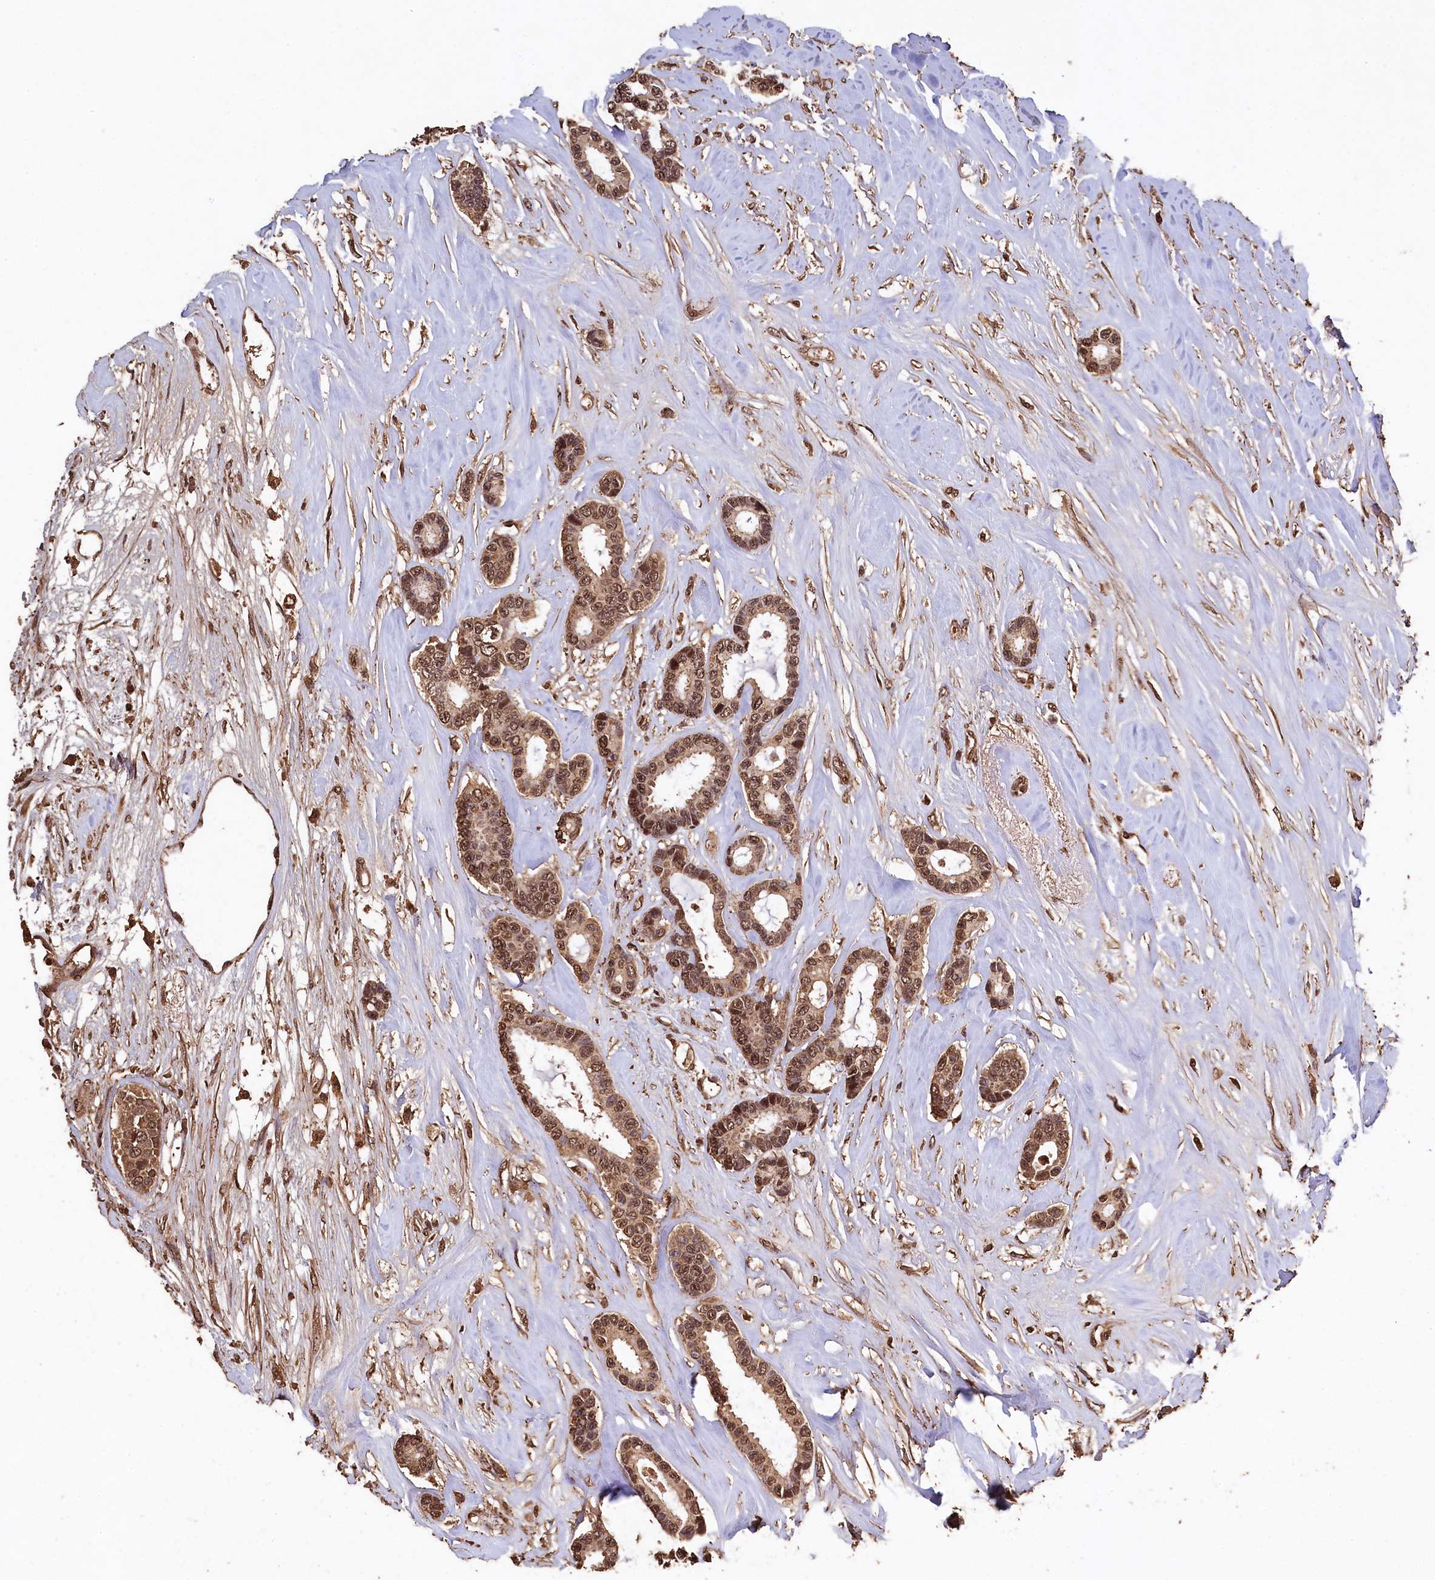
{"staining": {"intensity": "moderate", "quantity": ">75%", "location": "cytoplasmic/membranous,nuclear"}, "tissue": "breast cancer", "cell_type": "Tumor cells", "image_type": "cancer", "snomed": [{"axis": "morphology", "description": "Duct carcinoma"}, {"axis": "topography", "description": "Breast"}], "caption": "A medium amount of moderate cytoplasmic/membranous and nuclear expression is identified in about >75% of tumor cells in breast cancer (invasive ductal carcinoma) tissue.", "gene": "CEP57L1", "patient": {"sex": "female", "age": 87}}